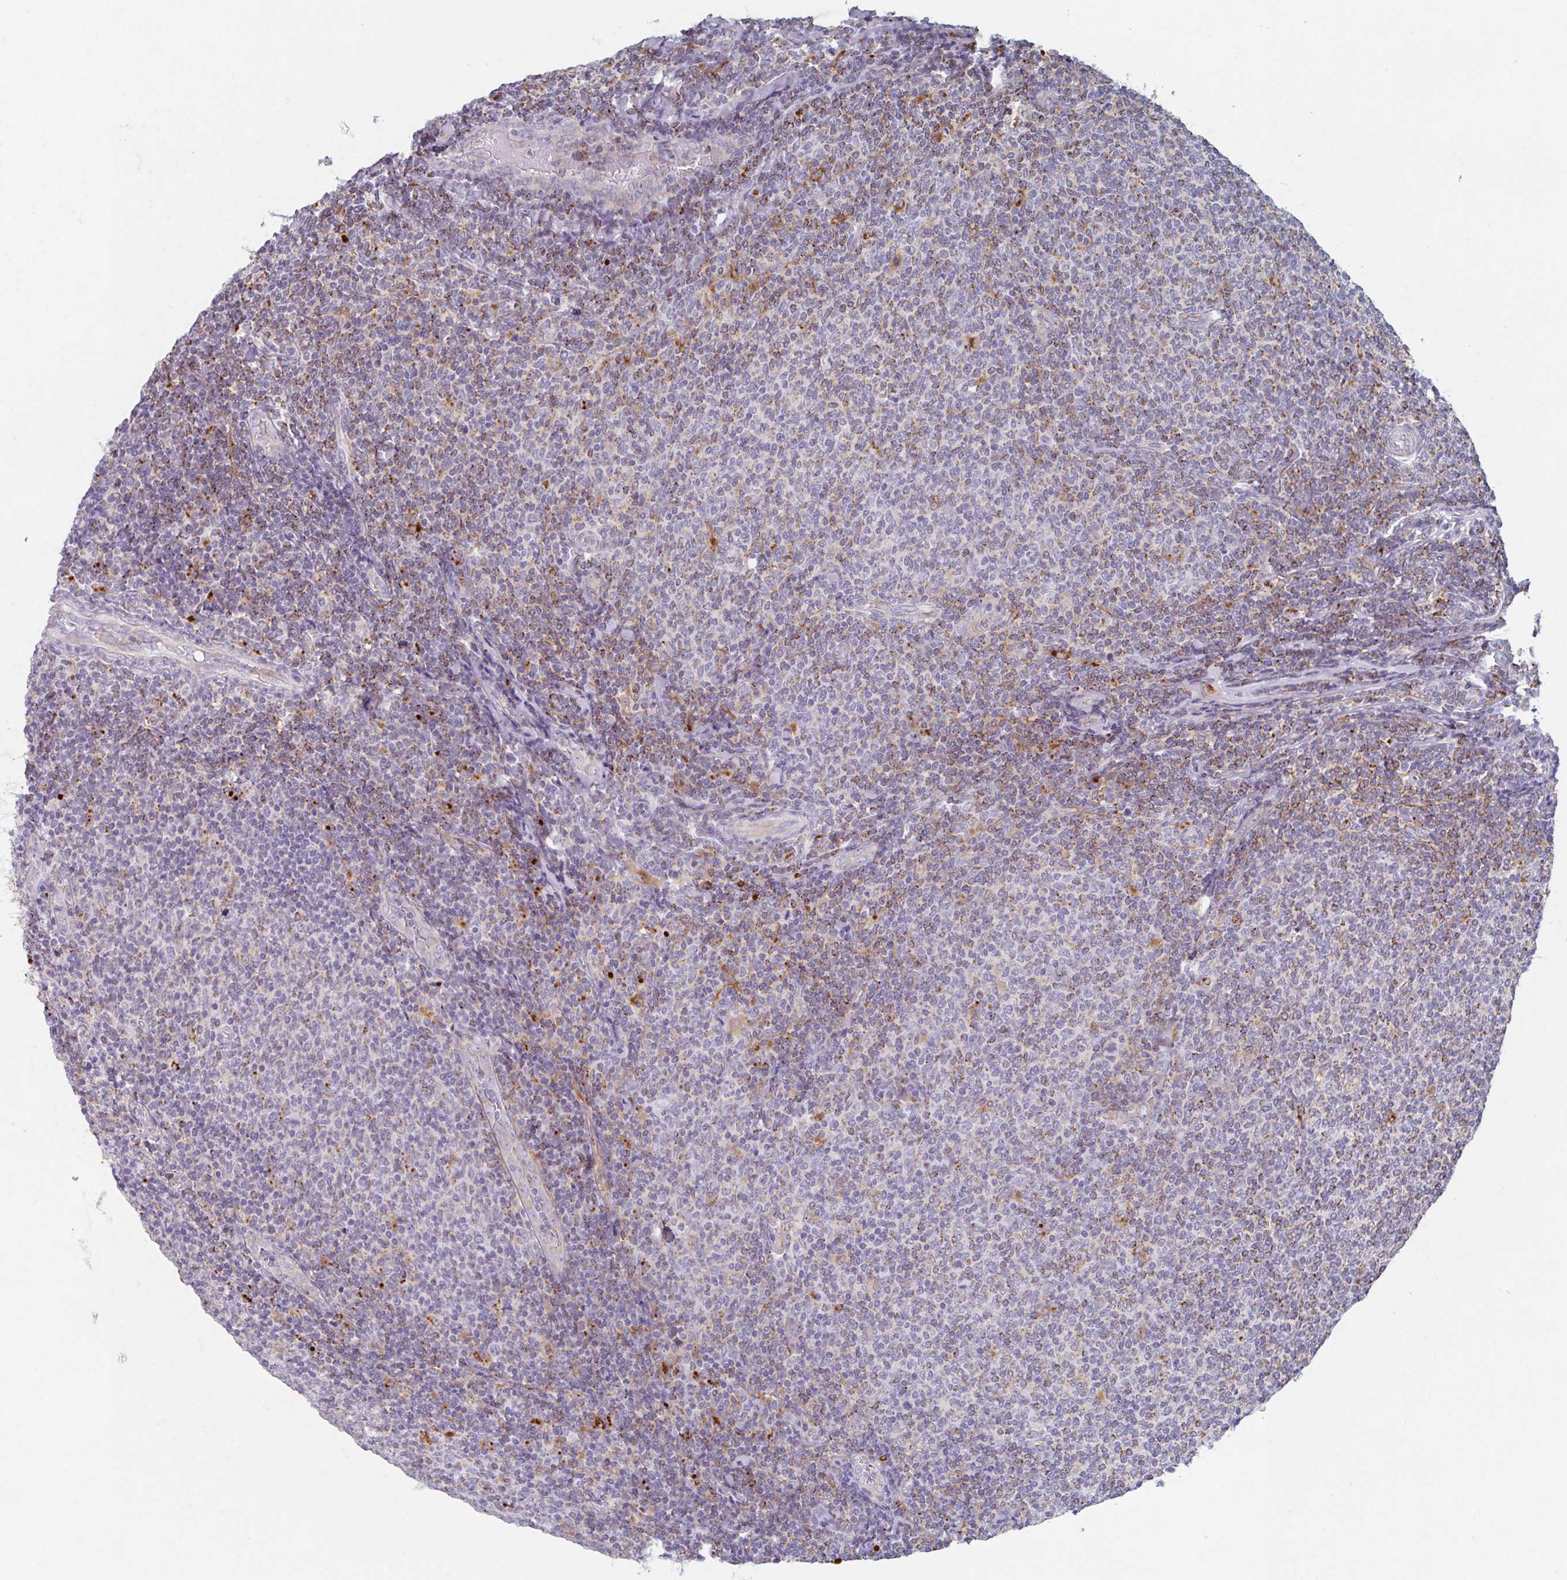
{"staining": {"intensity": "moderate", "quantity": "<25%", "location": "cytoplasmic/membranous"}, "tissue": "lymphoma", "cell_type": "Tumor cells", "image_type": "cancer", "snomed": [{"axis": "morphology", "description": "Malignant lymphoma, non-Hodgkin's type, Low grade"}, {"axis": "topography", "description": "Lymph node"}], "caption": "Low-grade malignant lymphoma, non-Hodgkin's type stained with immunohistochemistry demonstrates moderate cytoplasmic/membranous staining in about <25% of tumor cells.", "gene": "MANBA", "patient": {"sex": "male", "age": 52}}